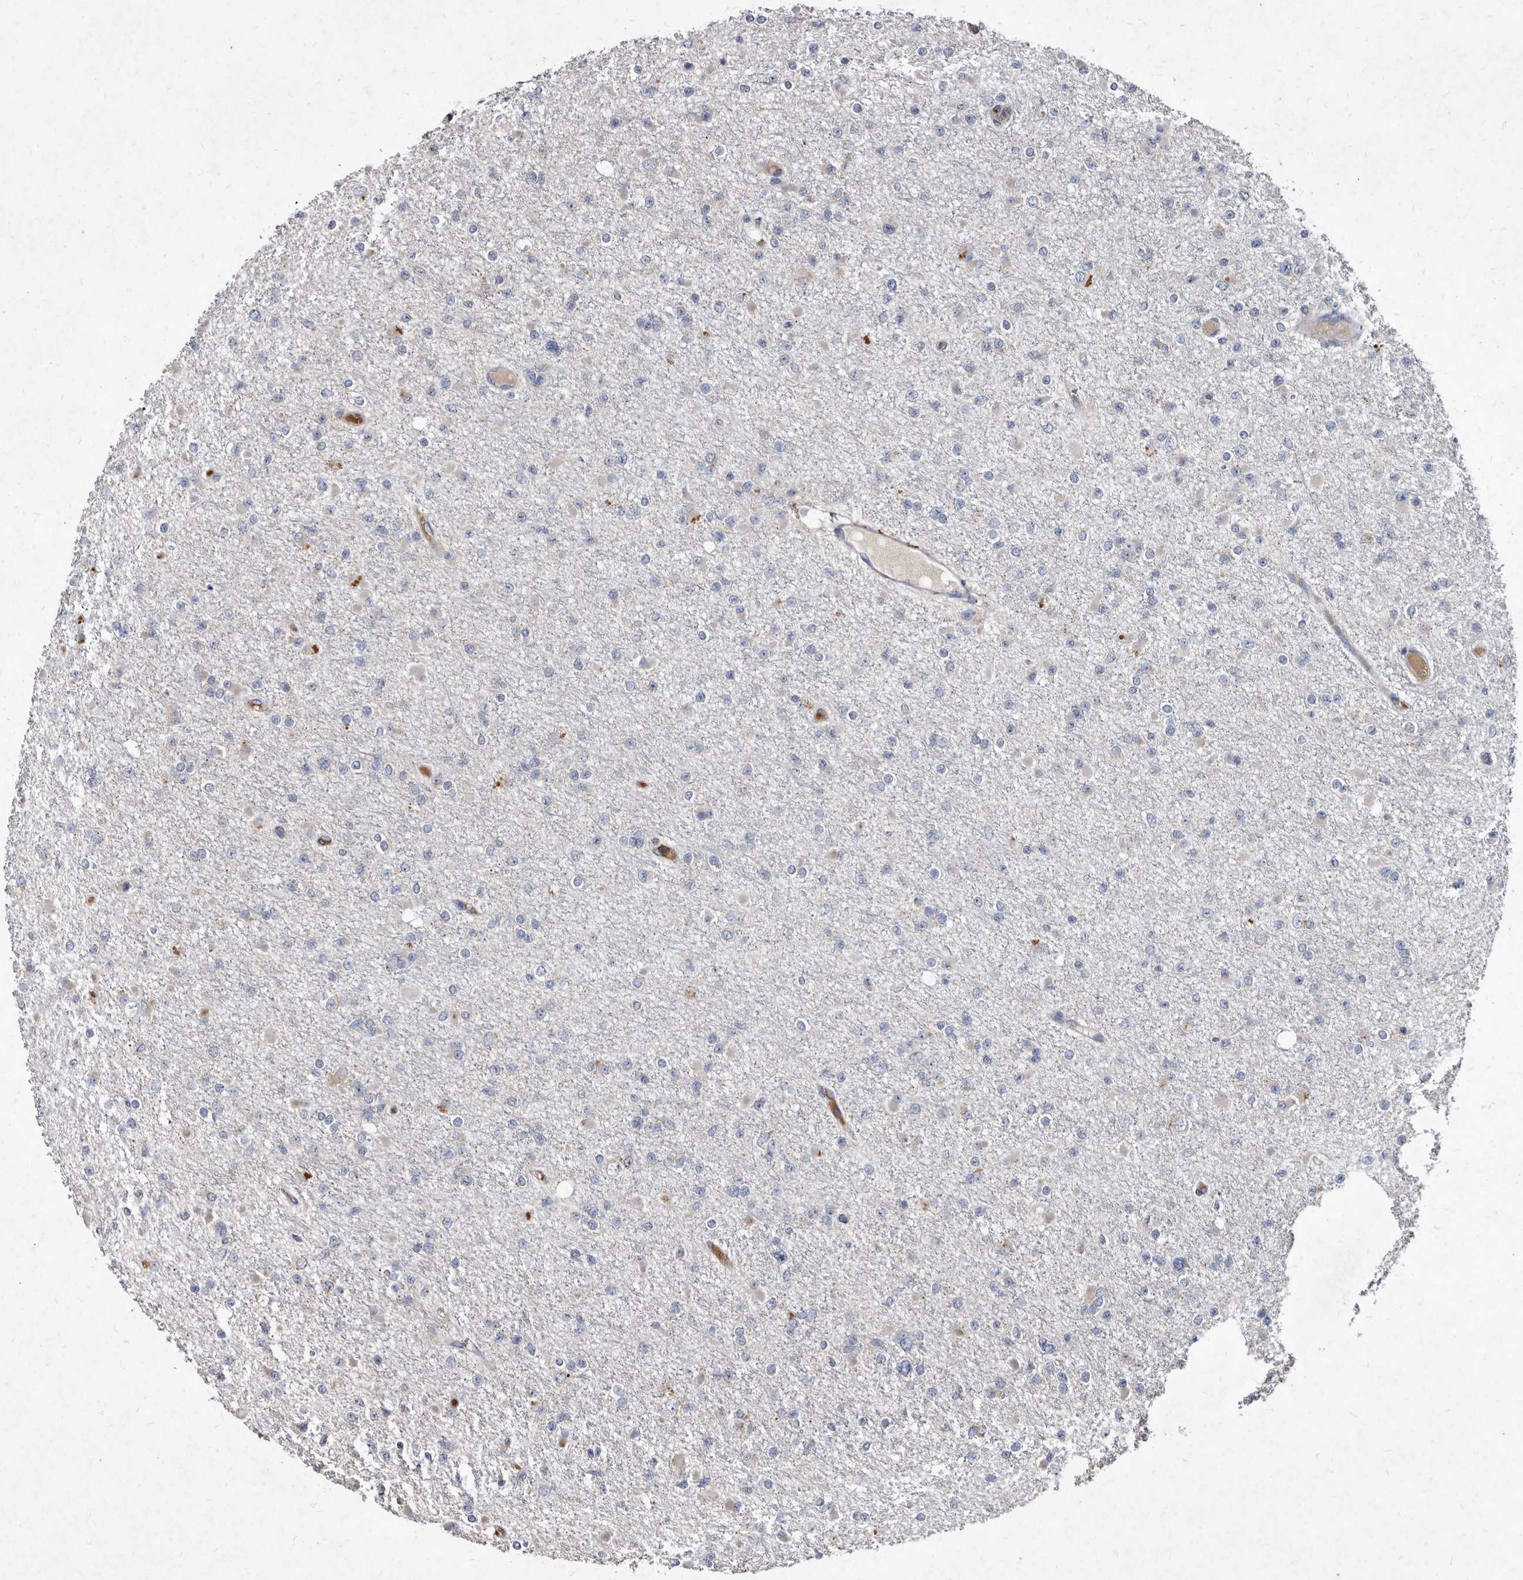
{"staining": {"intensity": "negative", "quantity": "none", "location": "none"}, "tissue": "glioma", "cell_type": "Tumor cells", "image_type": "cancer", "snomed": [{"axis": "morphology", "description": "Glioma, malignant, Low grade"}, {"axis": "topography", "description": "Brain"}], "caption": "Immunohistochemistry micrograph of low-grade glioma (malignant) stained for a protein (brown), which displays no positivity in tumor cells.", "gene": "YPEL3", "patient": {"sex": "female", "age": 22}}